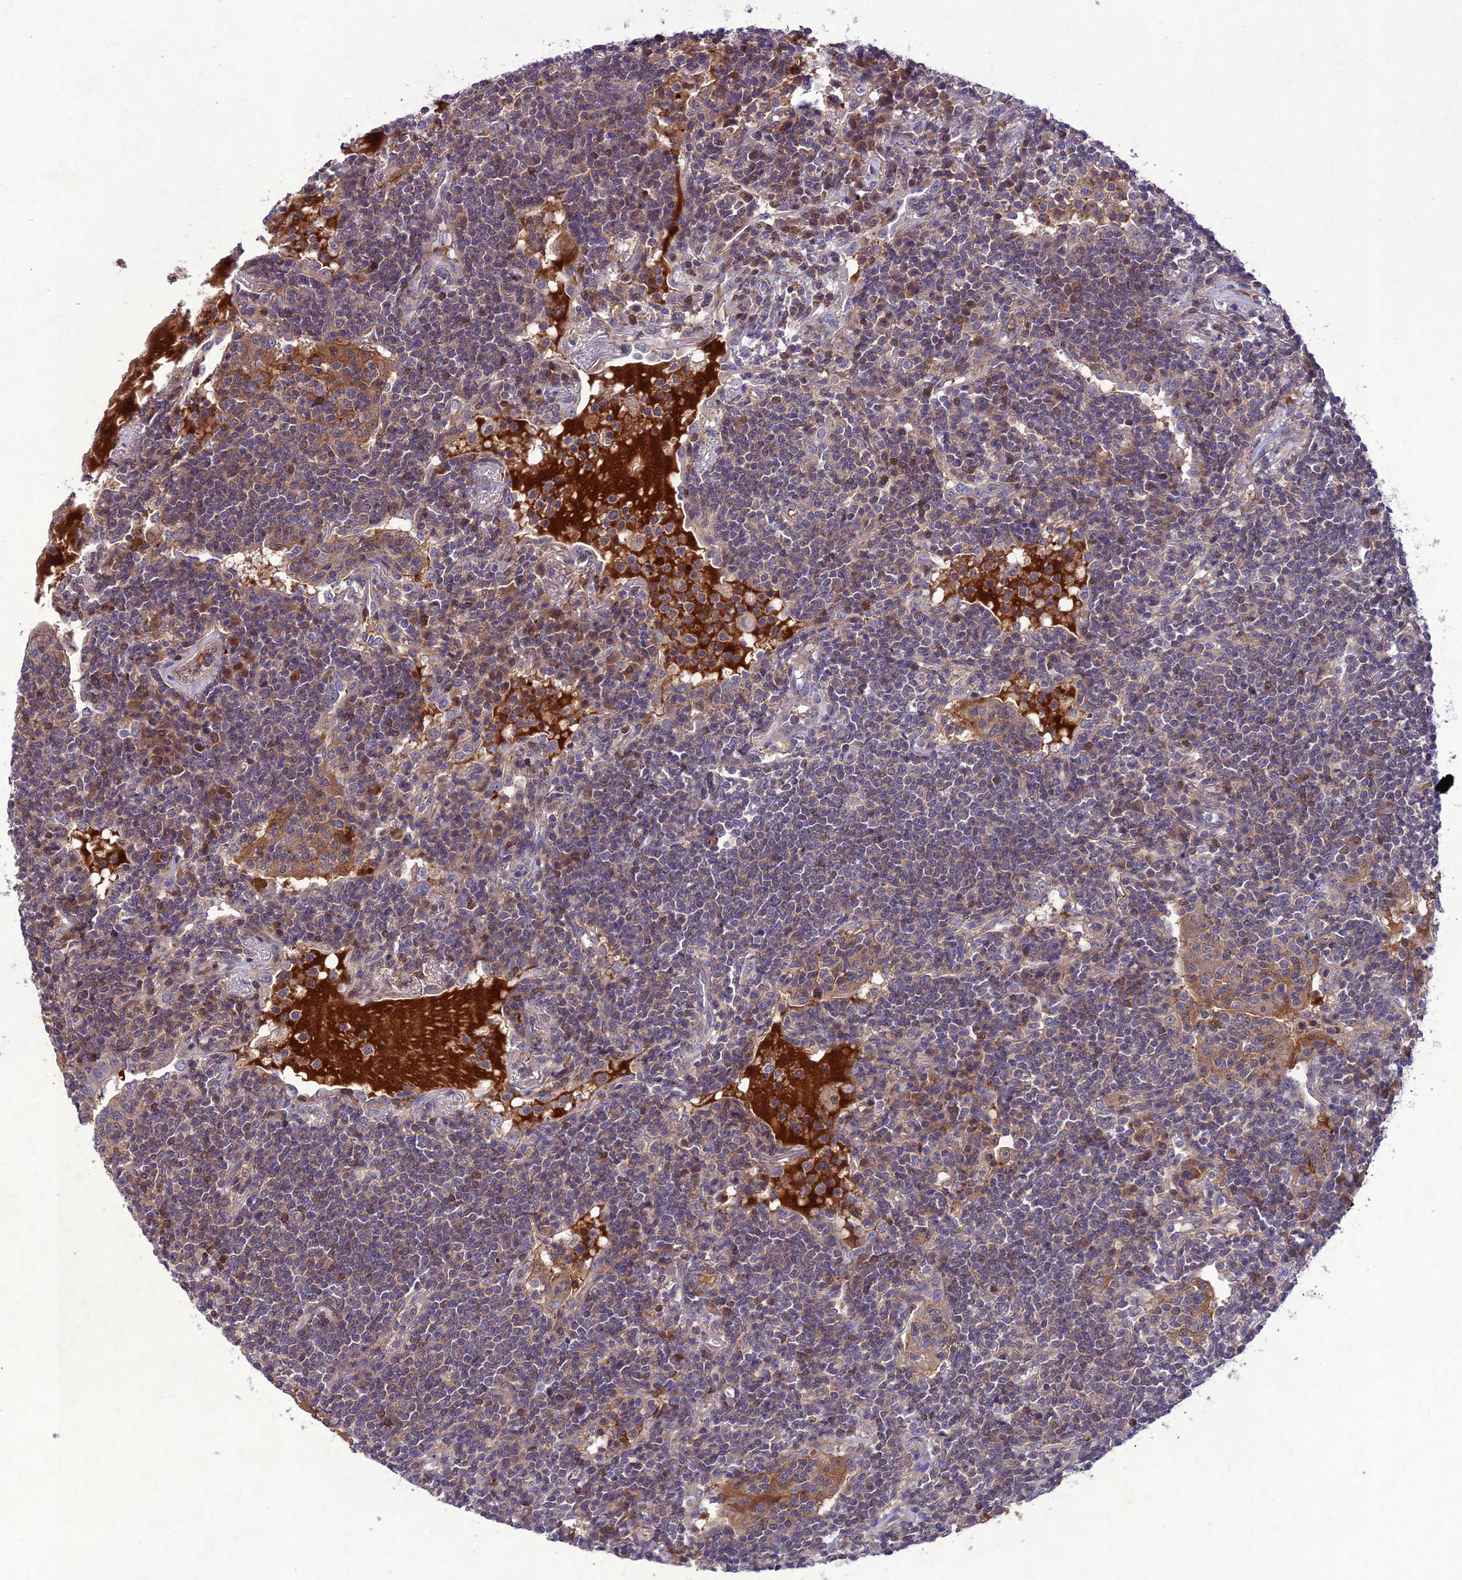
{"staining": {"intensity": "weak", "quantity": "25%-75%", "location": "cytoplasmic/membranous"}, "tissue": "lymphoma", "cell_type": "Tumor cells", "image_type": "cancer", "snomed": [{"axis": "morphology", "description": "Malignant lymphoma, non-Hodgkin's type, Low grade"}, {"axis": "topography", "description": "Lung"}], "caption": "There is low levels of weak cytoplasmic/membranous staining in tumor cells of low-grade malignant lymphoma, non-Hodgkin's type, as demonstrated by immunohistochemical staining (brown color).", "gene": "GDF6", "patient": {"sex": "female", "age": 71}}